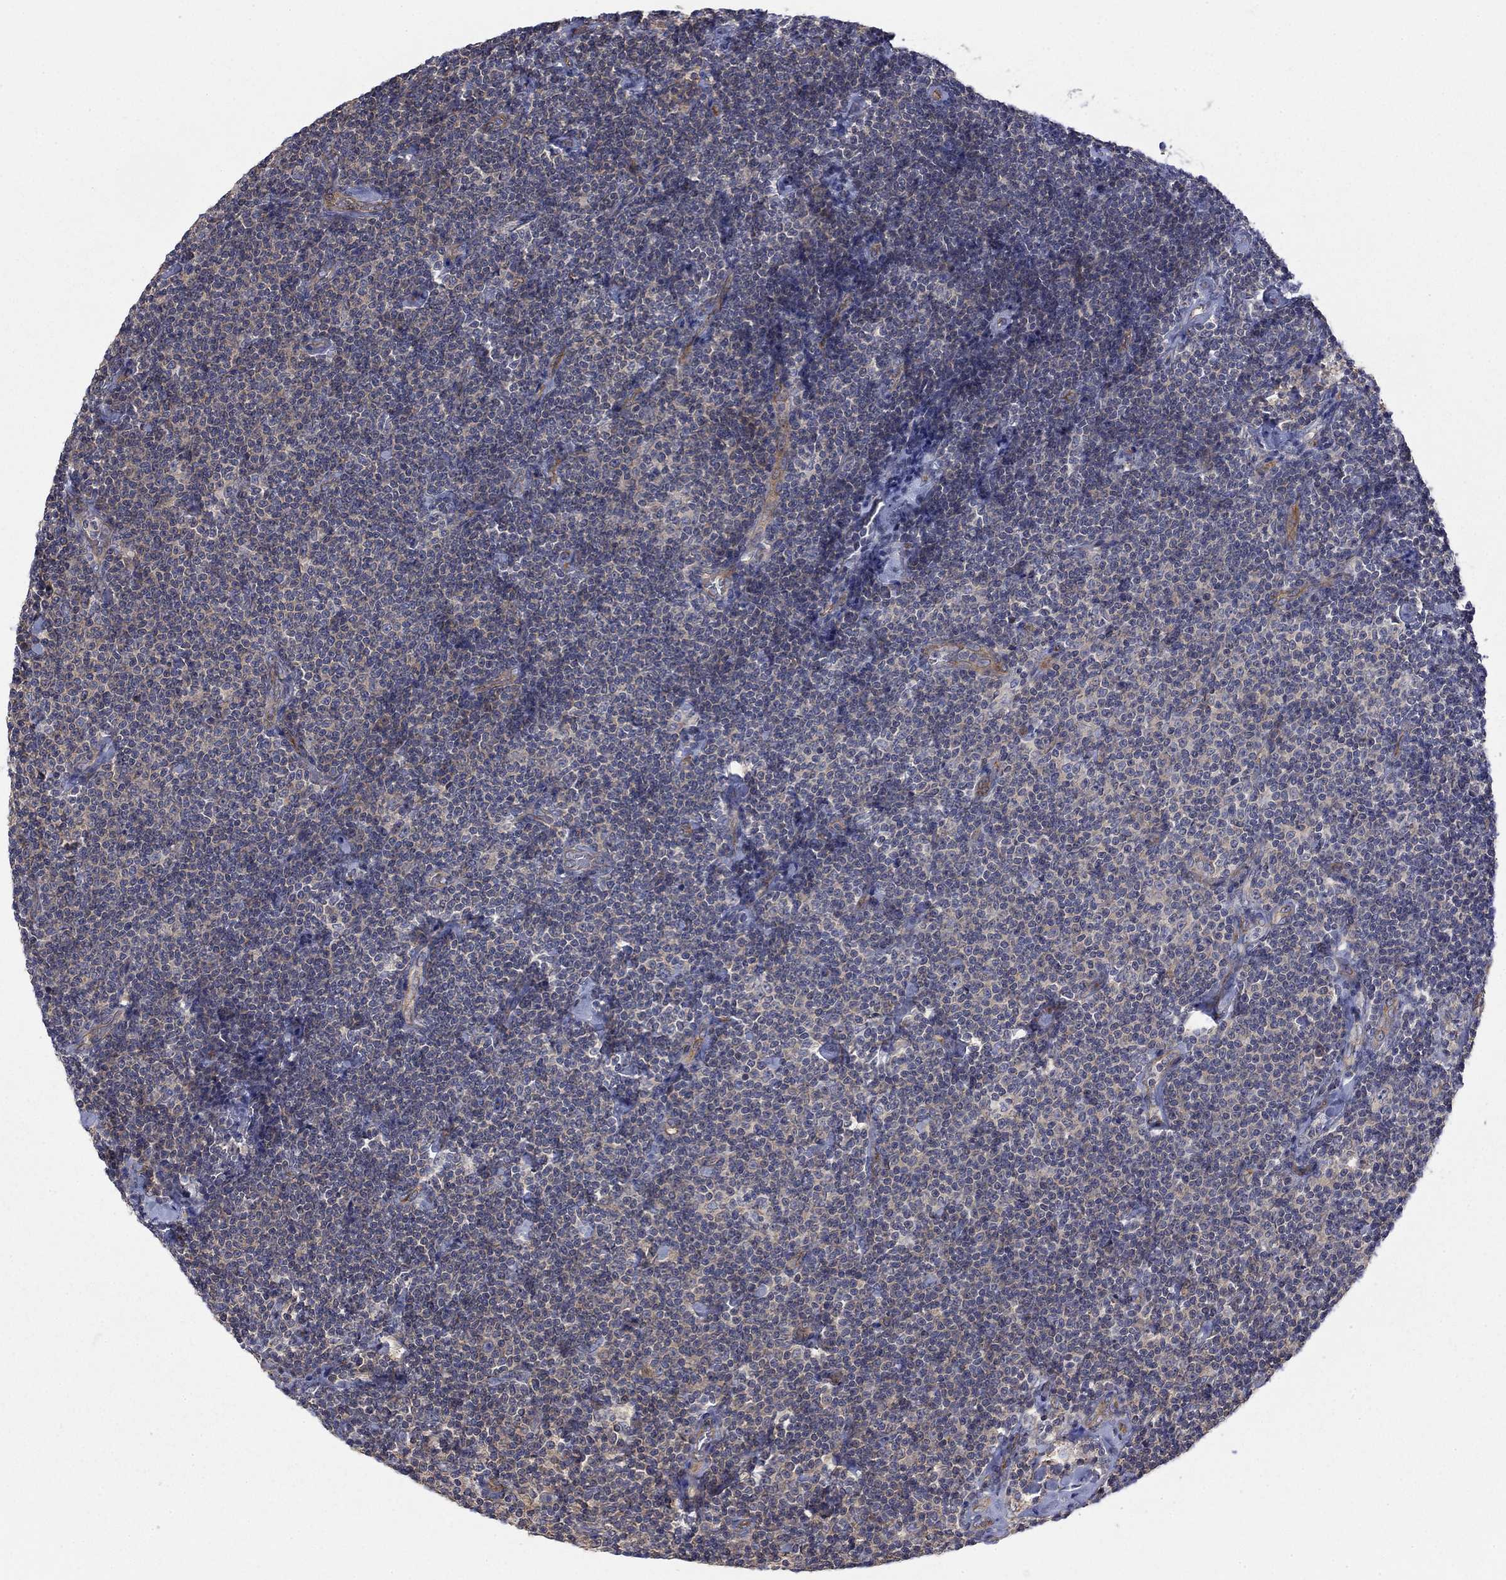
{"staining": {"intensity": "negative", "quantity": "none", "location": "none"}, "tissue": "lymphoma", "cell_type": "Tumor cells", "image_type": "cancer", "snomed": [{"axis": "morphology", "description": "Malignant lymphoma, non-Hodgkin's type, Low grade"}, {"axis": "topography", "description": "Lymph node"}], "caption": "Tumor cells show no significant positivity in lymphoma.", "gene": "PDZD2", "patient": {"sex": "male", "age": 81}}